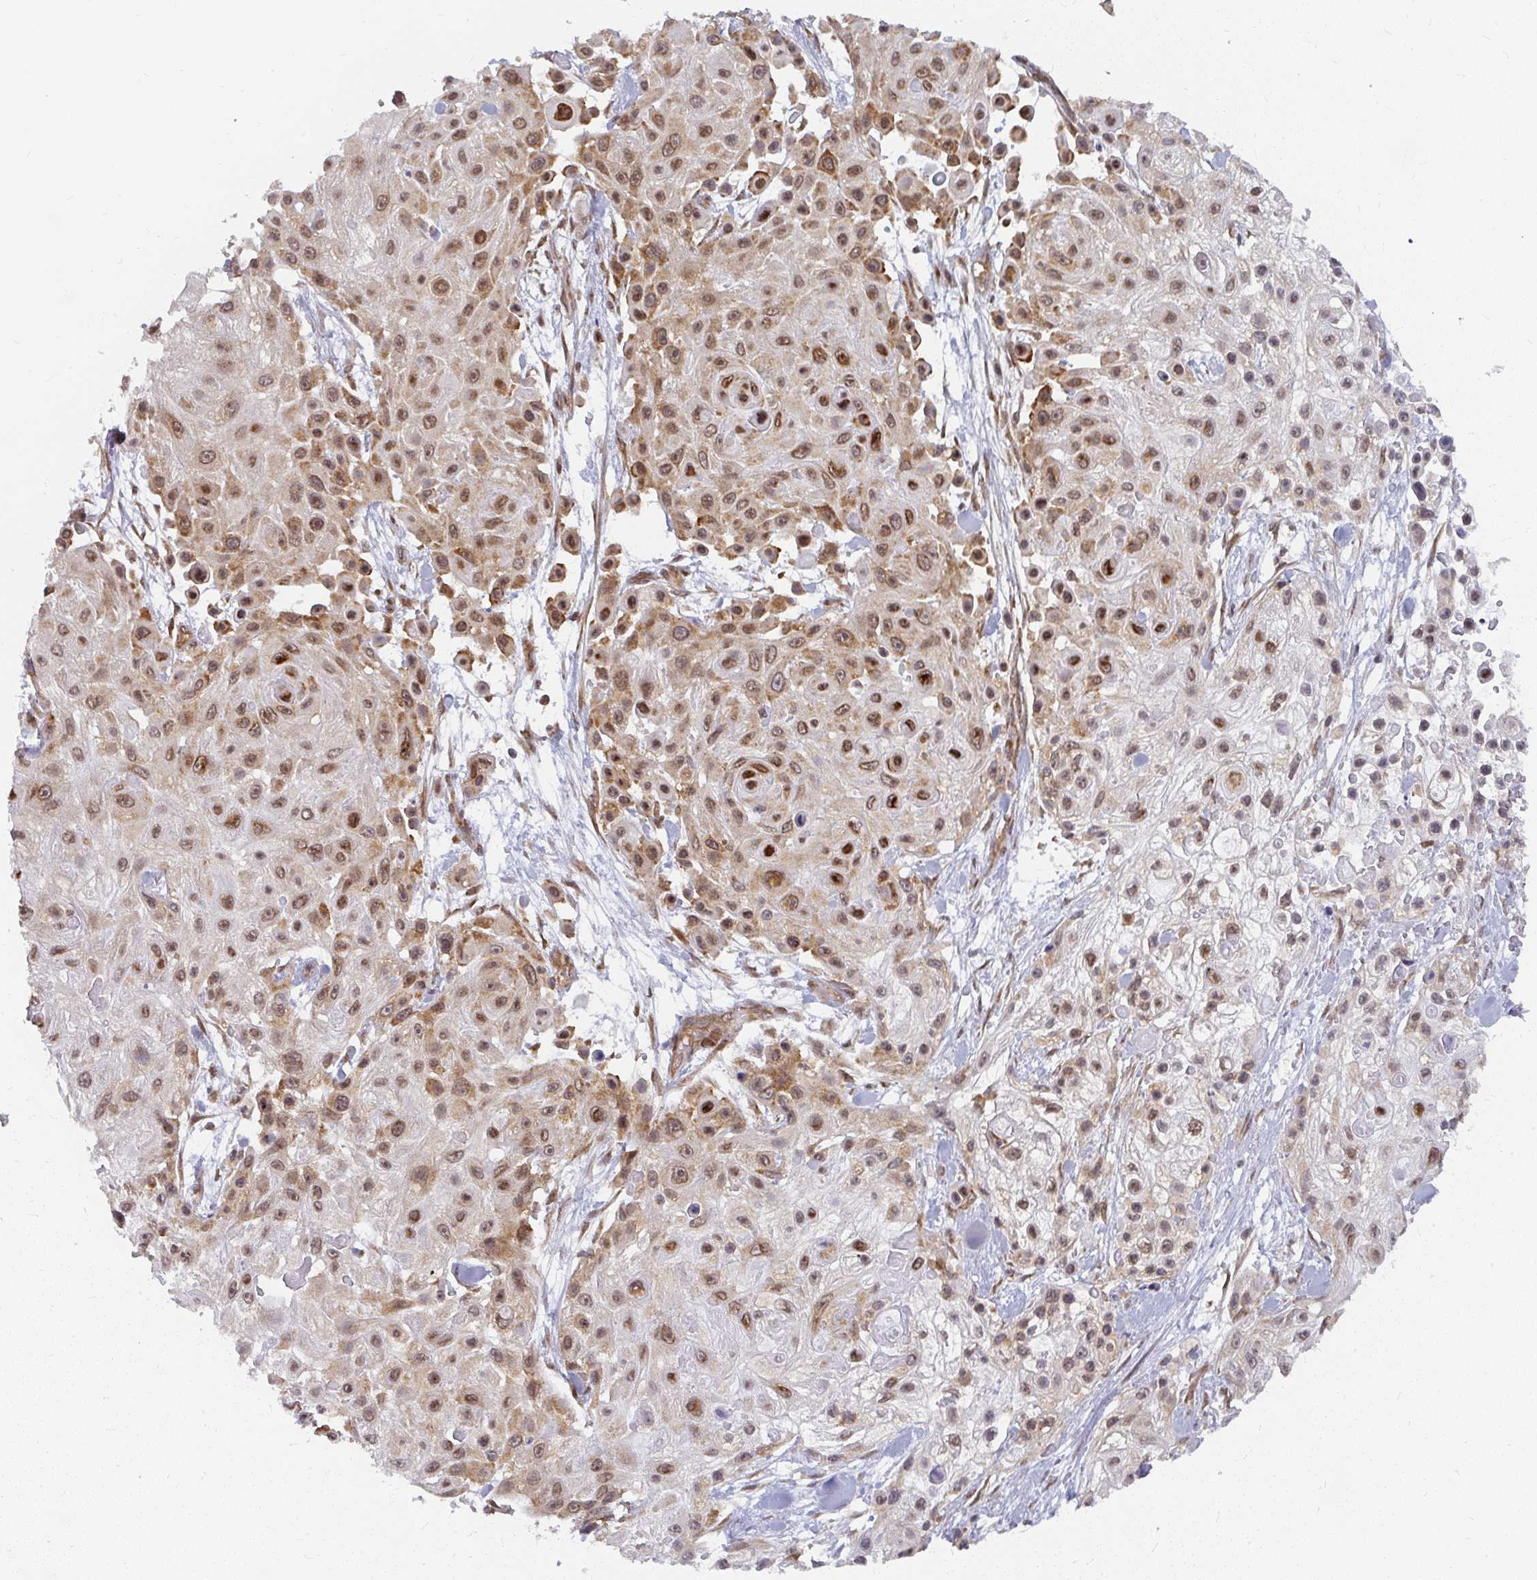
{"staining": {"intensity": "moderate", "quantity": ">75%", "location": "cytoplasmic/membranous,nuclear"}, "tissue": "skin cancer", "cell_type": "Tumor cells", "image_type": "cancer", "snomed": [{"axis": "morphology", "description": "Squamous cell carcinoma, NOS"}, {"axis": "topography", "description": "Skin"}], "caption": "Immunohistochemistry (IHC) (DAB) staining of skin cancer (squamous cell carcinoma) exhibits moderate cytoplasmic/membranous and nuclear protein expression in approximately >75% of tumor cells.", "gene": "SYNCRIP", "patient": {"sex": "male", "age": 67}}